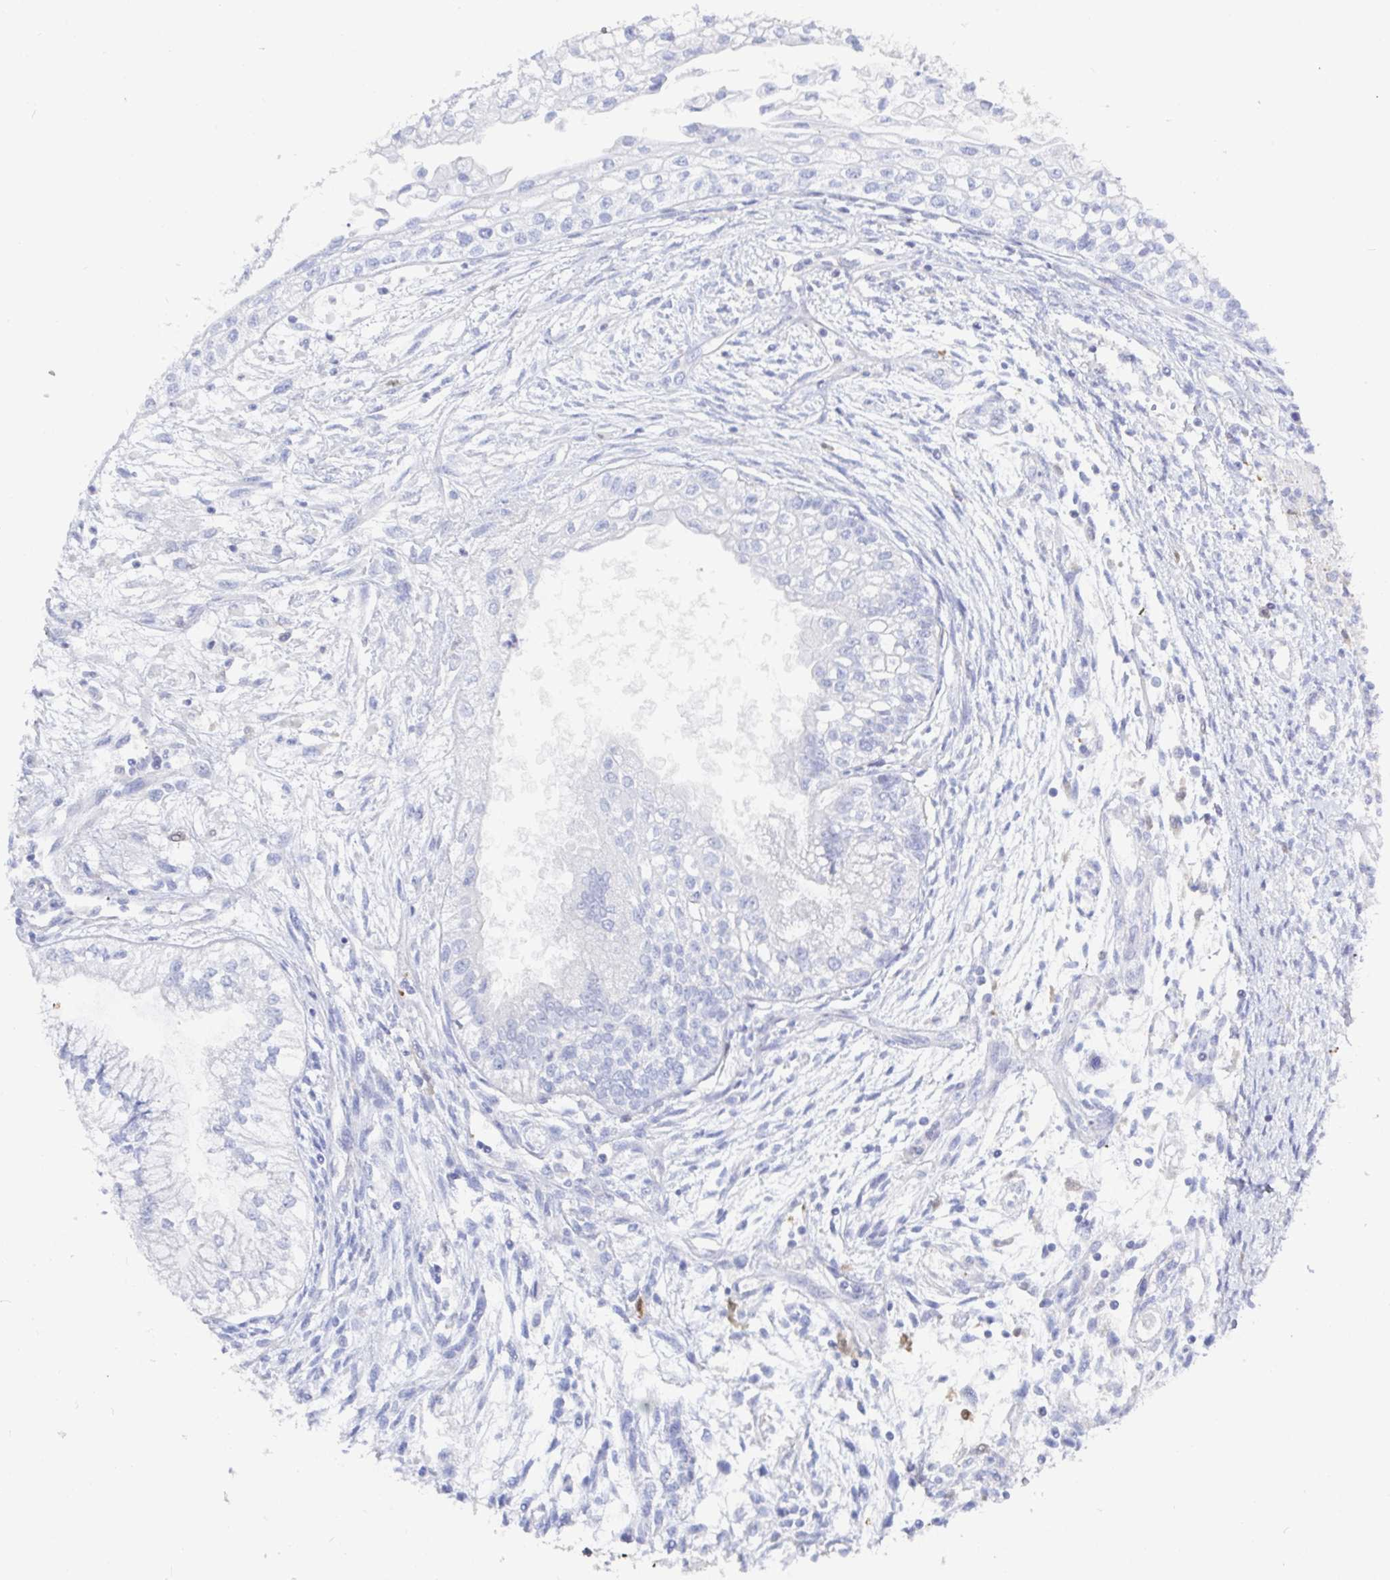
{"staining": {"intensity": "negative", "quantity": "none", "location": "none"}, "tissue": "testis cancer", "cell_type": "Tumor cells", "image_type": "cancer", "snomed": [{"axis": "morphology", "description": "Carcinoma, Embryonal, NOS"}, {"axis": "topography", "description": "Testis"}], "caption": "Micrograph shows no protein expression in tumor cells of testis cancer tissue.", "gene": "OR2A4", "patient": {"sex": "male", "age": 37}}